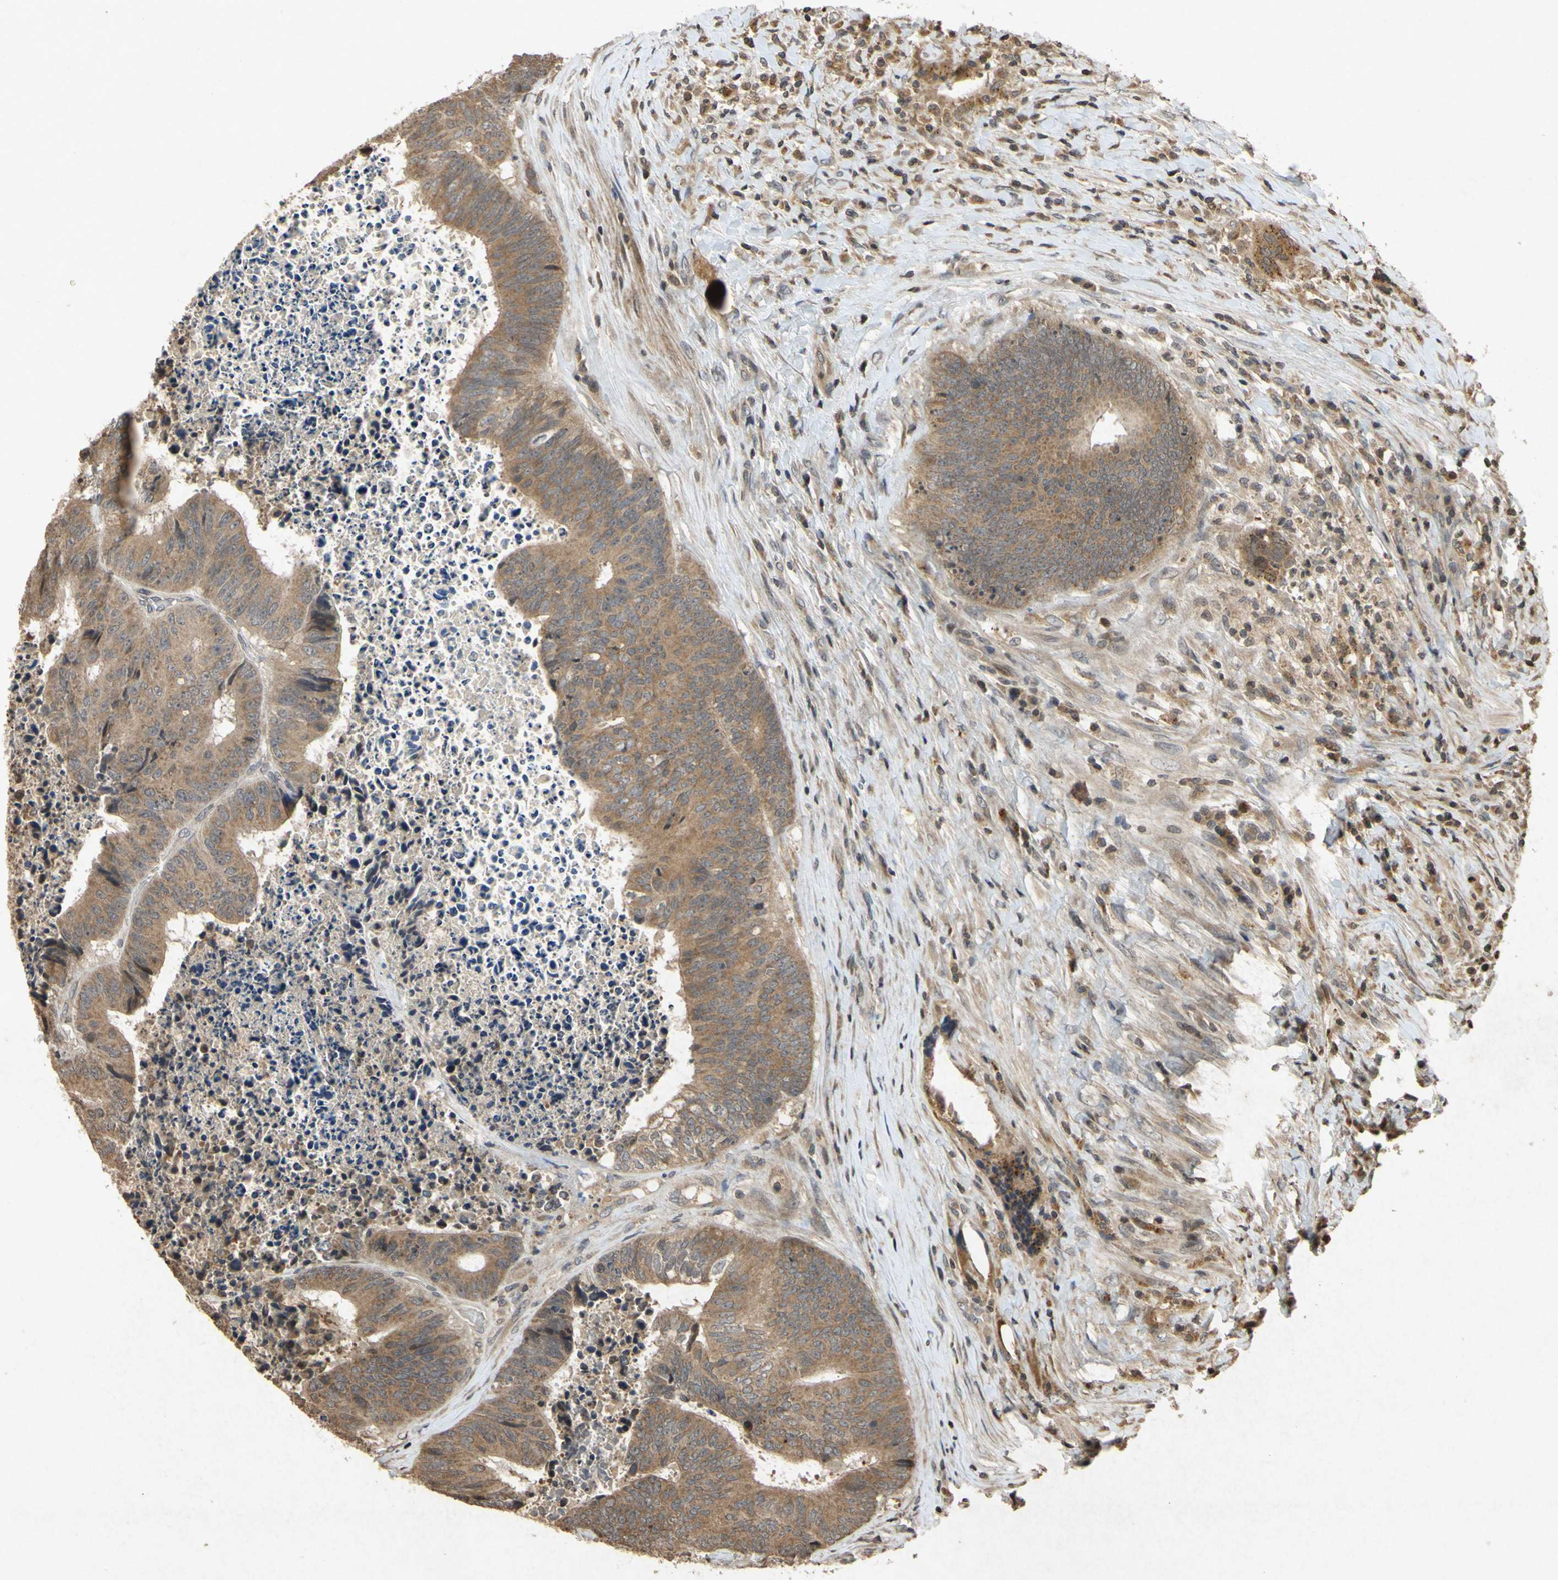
{"staining": {"intensity": "moderate", "quantity": ">75%", "location": "cytoplasmic/membranous"}, "tissue": "colorectal cancer", "cell_type": "Tumor cells", "image_type": "cancer", "snomed": [{"axis": "morphology", "description": "Adenocarcinoma, NOS"}, {"axis": "topography", "description": "Rectum"}], "caption": "Immunohistochemistry (IHC) photomicrograph of colorectal adenocarcinoma stained for a protein (brown), which shows medium levels of moderate cytoplasmic/membranous staining in approximately >75% of tumor cells.", "gene": "ATP6V1H", "patient": {"sex": "male", "age": 72}}